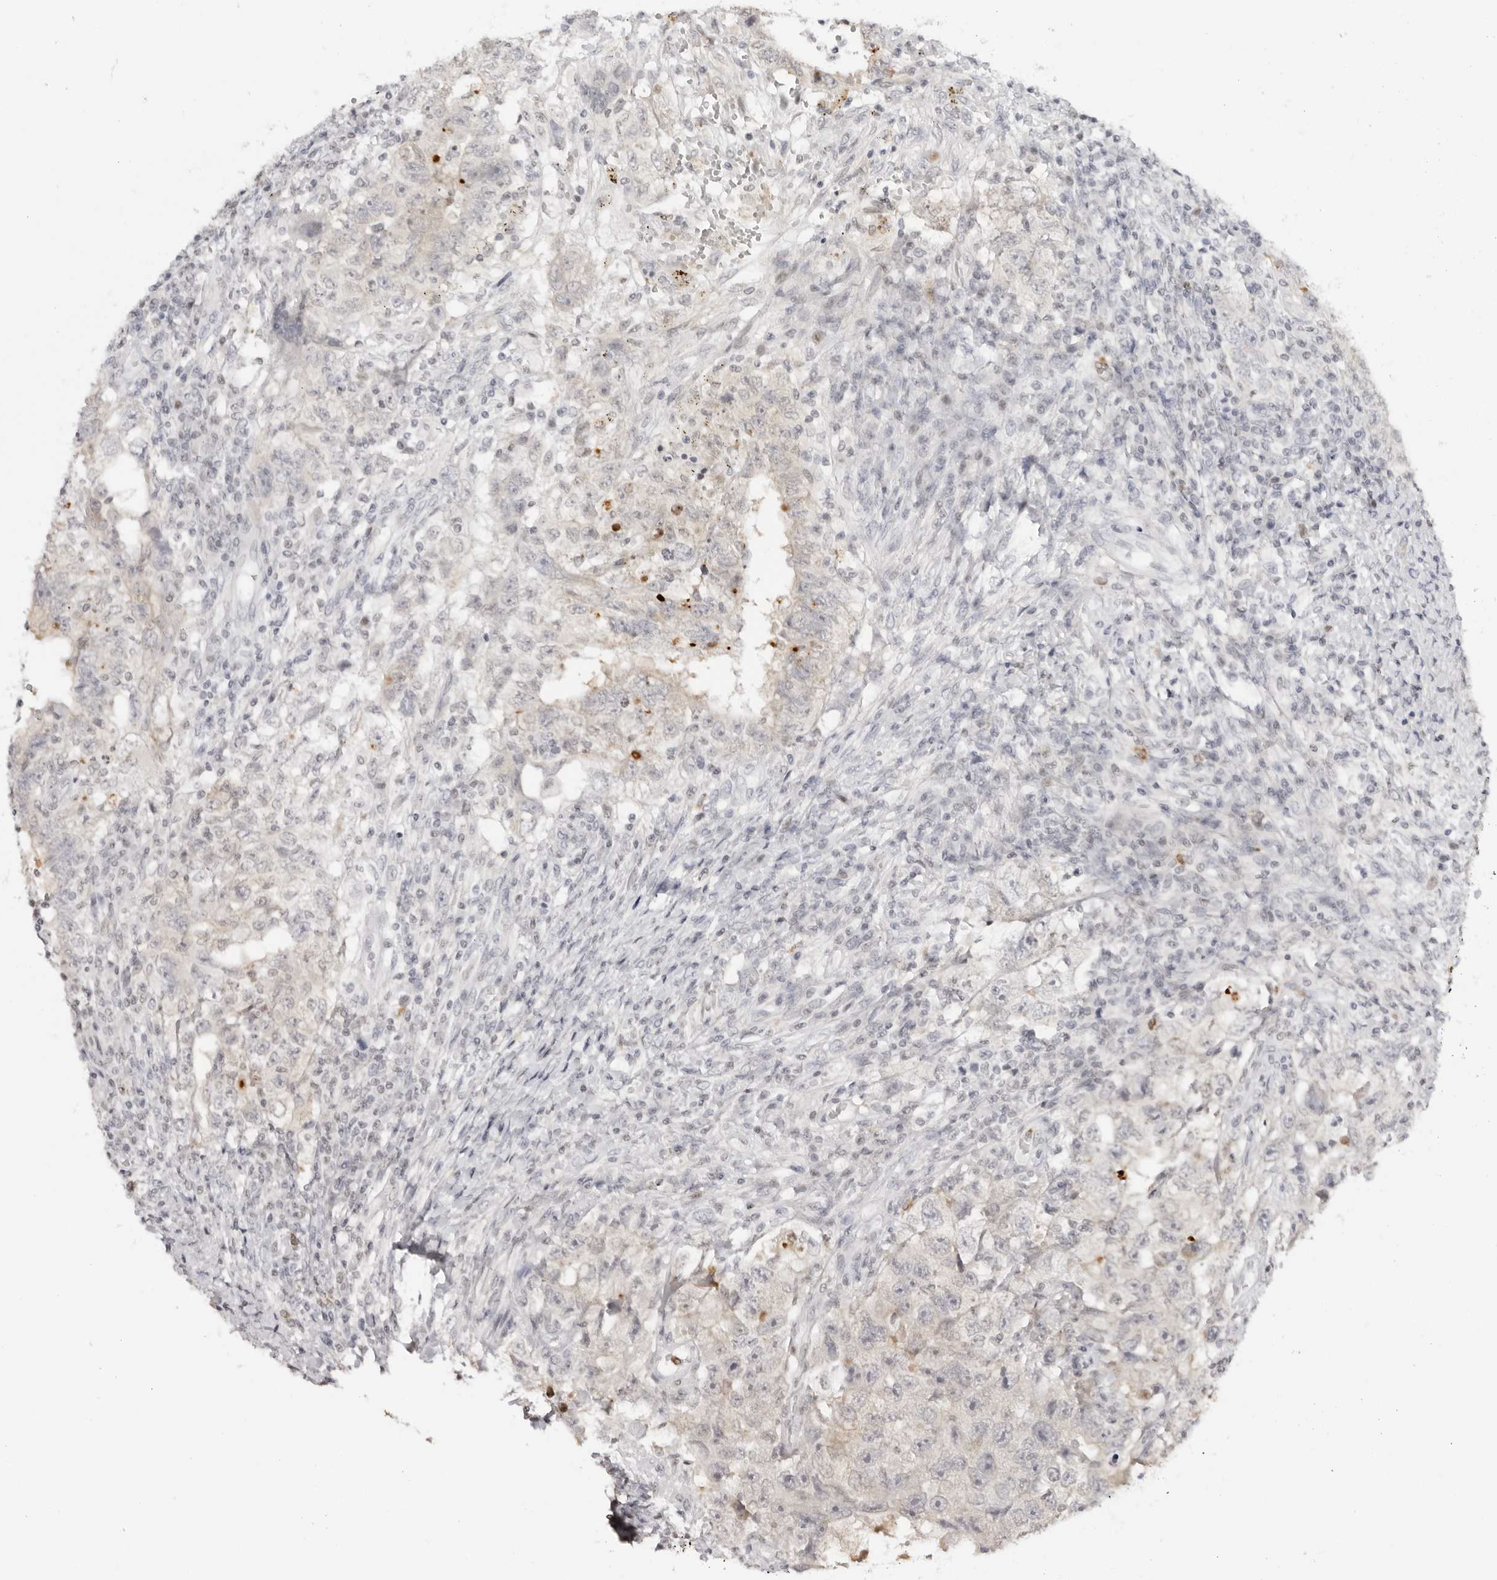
{"staining": {"intensity": "negative", "quantity": "none", "location": "none"}, "tissue": "testis cancer", "cell_type": "Tumor cells", "image_type": "cancer", "snomed": [{"axis": "morphology", "description": "Carcinoma, Embryonal, NOS"}, {"axis": "topography", "description": "Testis"}], "caption": "A high-resolution image shows IHC staining of embryonal carcinoma (testis), which displays no significant expression in tumor cells.", "gene": "RNF146", "patient": {"sex": "male", "age": 26}}